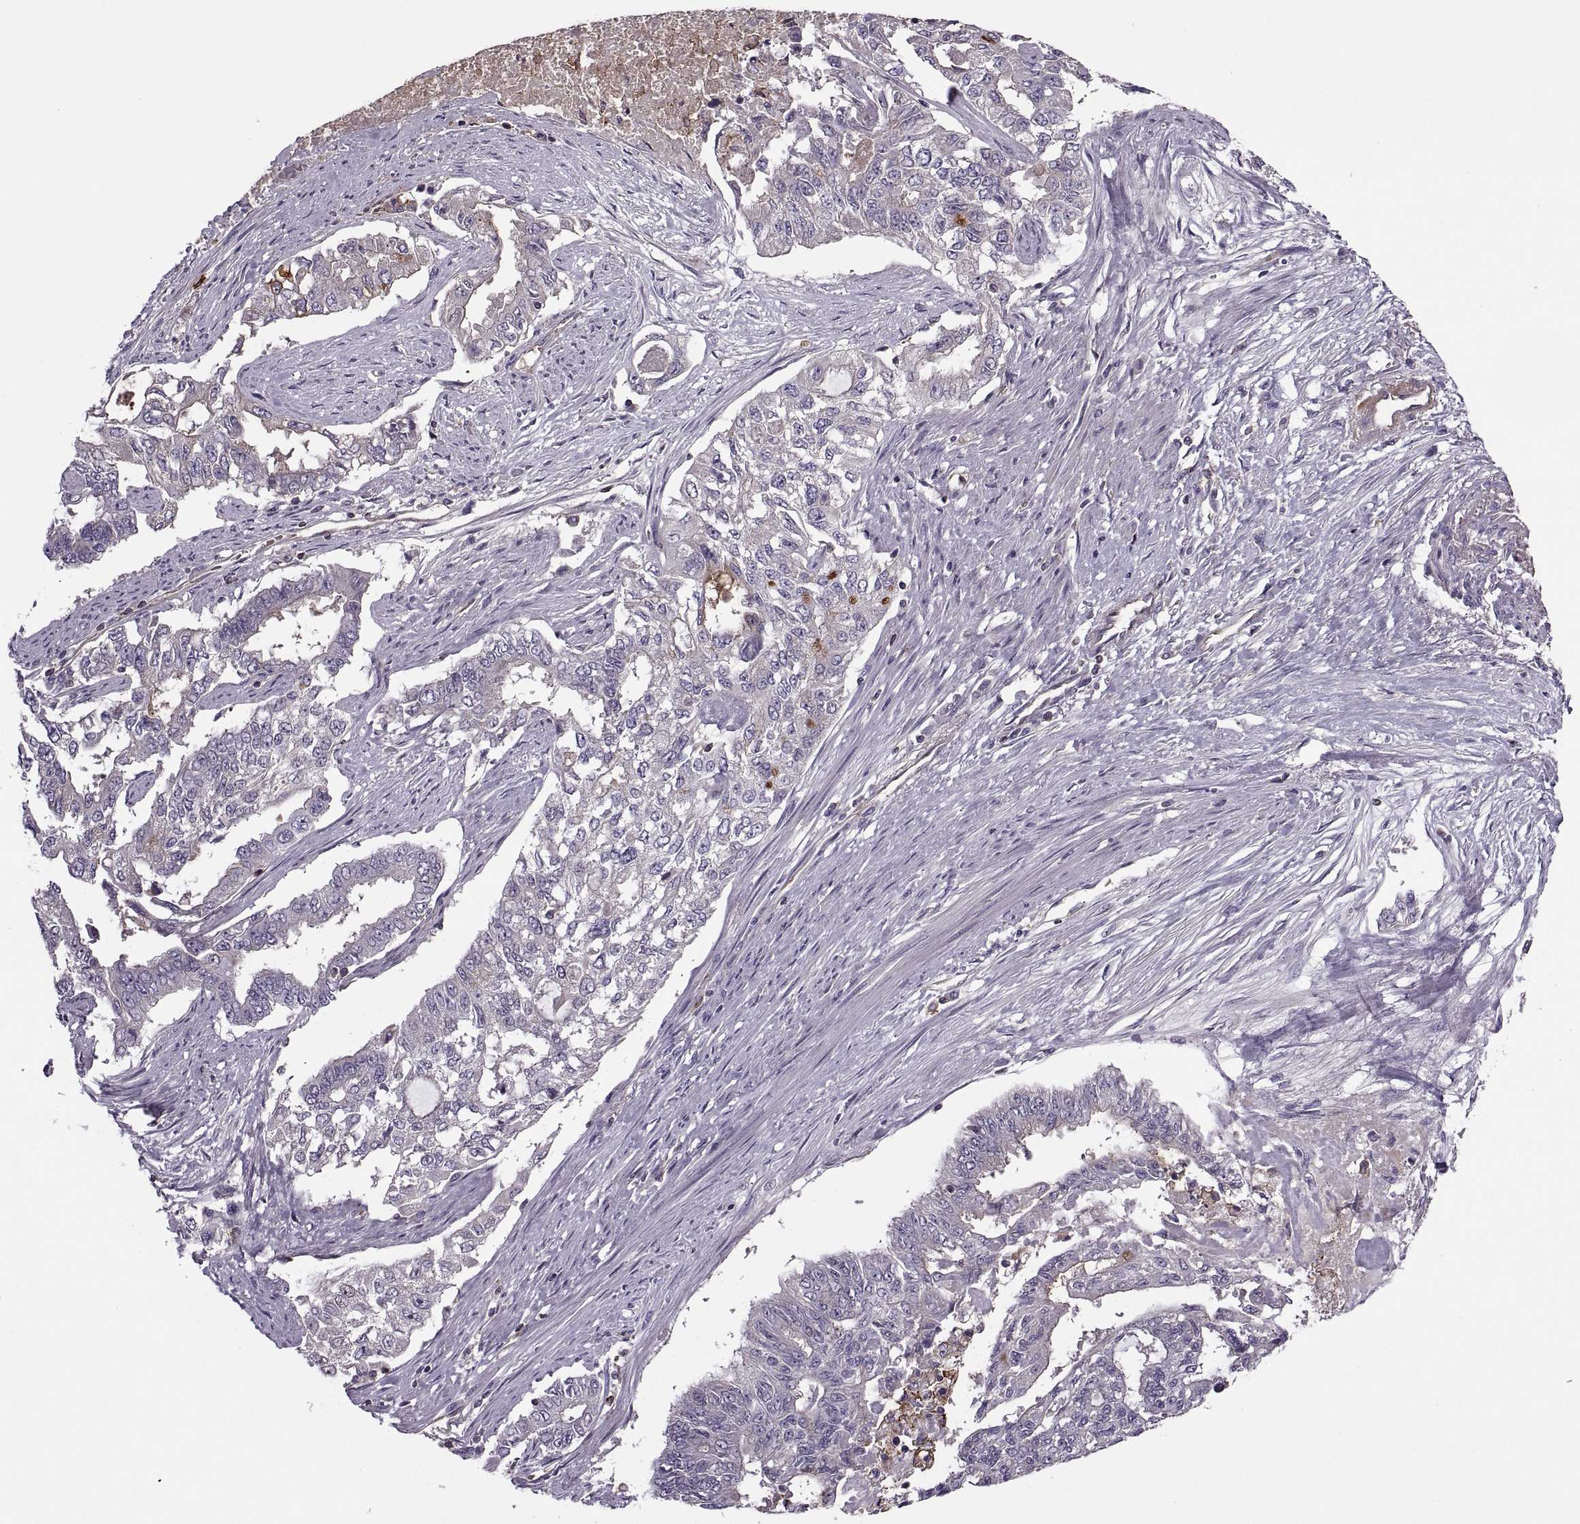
{"staining": {"intensity": "weak", "quantity": "<25%", "location": "cytoplasmic/membranous"}, "tissue": "endometrial cancer", "cell_type": "Tumor cells", "image_type": "cancer", "snomed": [{"axis": "morphology", "description": "Adenocarcinoma, NOS"}, {"axis": "topography", "description": "Uterus"}], "caption": "This is a photomicrograph of immunohistochemistry (IHC) staining of adenocarcinoma (endometrial), which shows no staining in tumor cells.", "gene": "SLC2A3", "patient": {"sex": "female", "age": 59}}